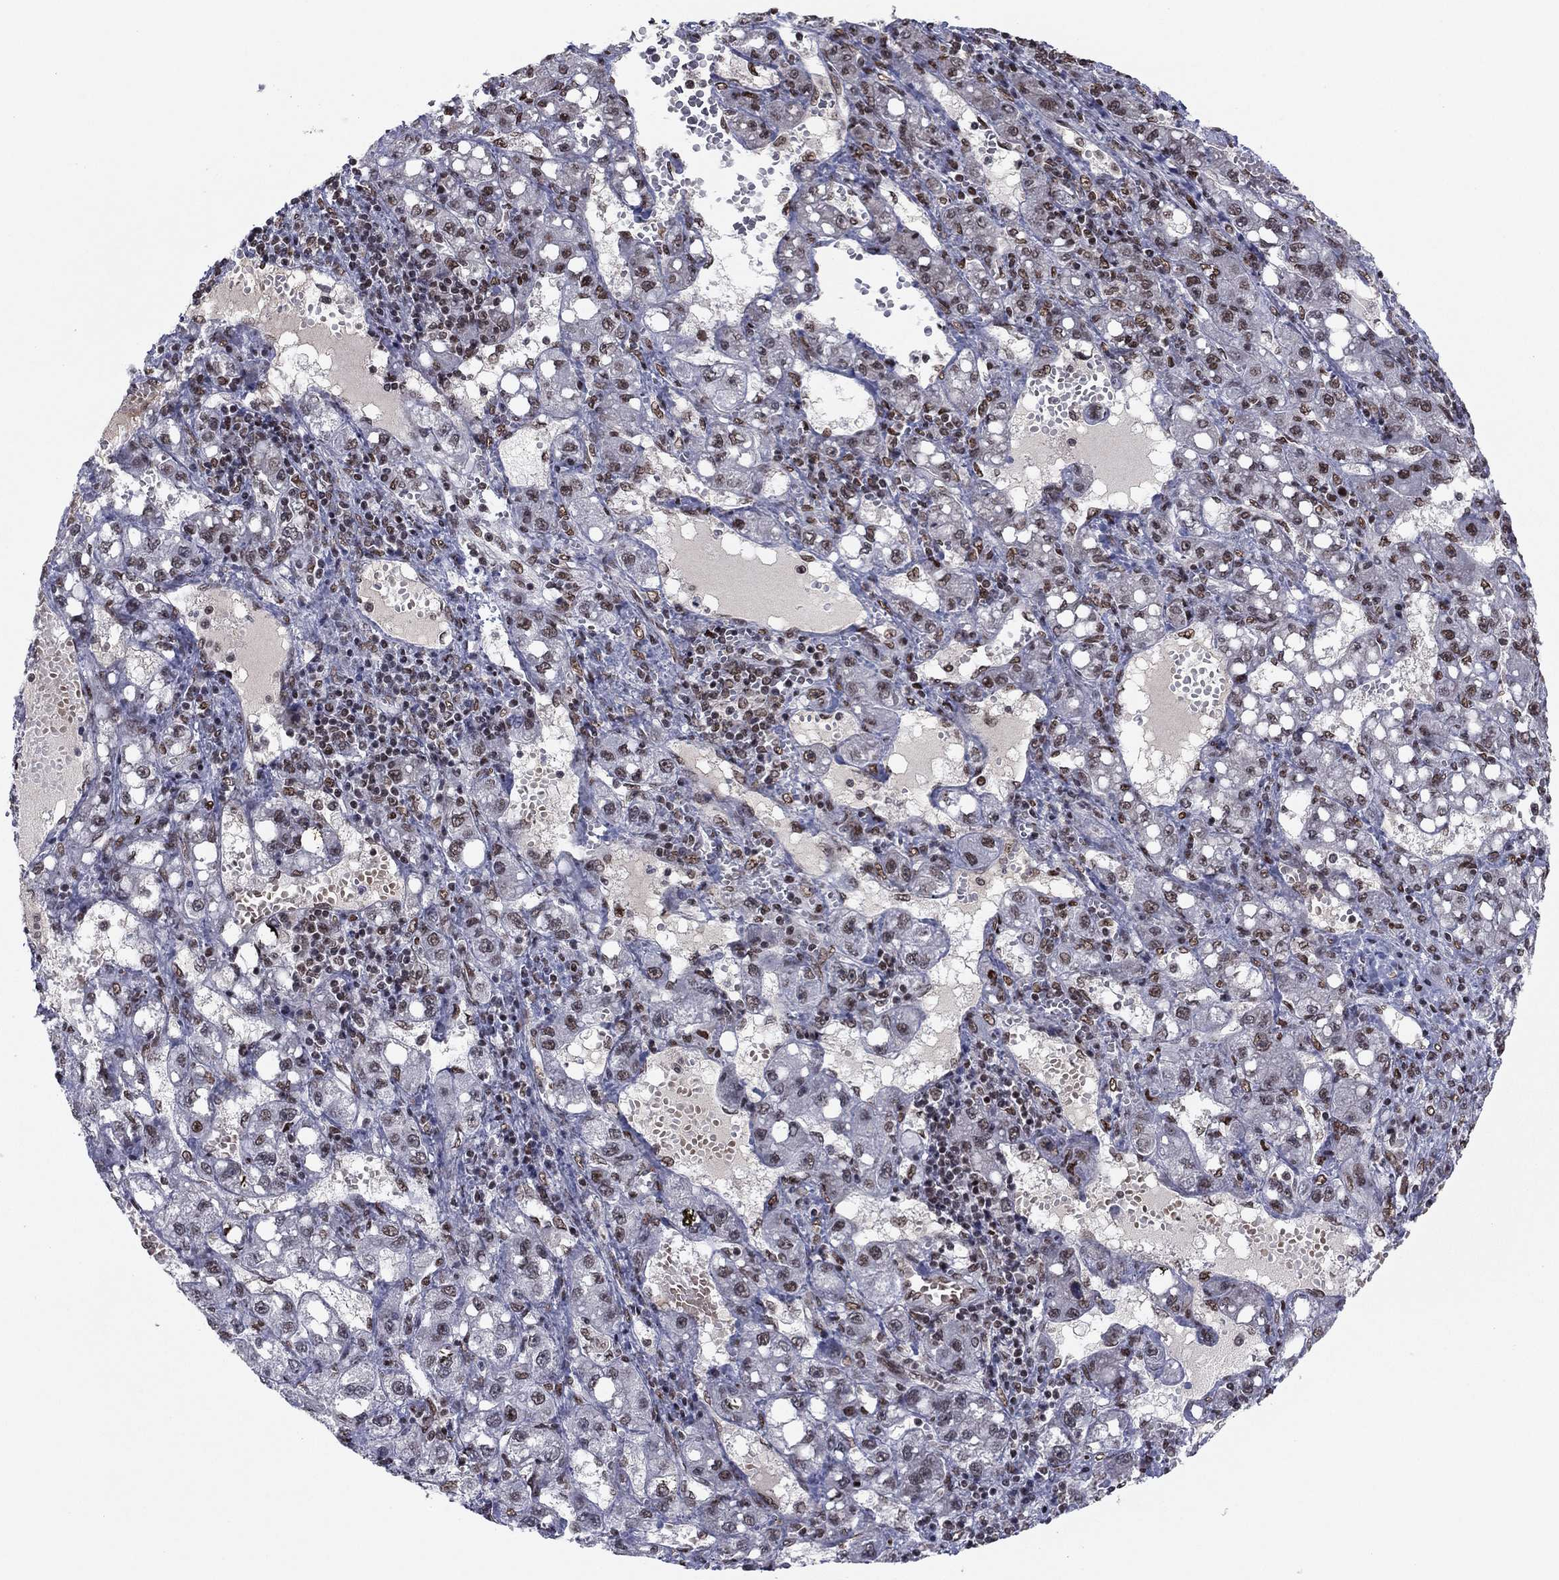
{"staining": {"intensity": "moderate", "quantity": "25%-75%", "location": "nuclear"}, "tissue": "liver cancer", "cell_type": "Tumor cells", "image_type": "cancer", "snomed": [{"axis": "morphology", "description": "Carcinoma, Hepatocellular, NOS"}, {"axis": "topography", "description": "Liver"}], "caption": "Protein staining exhibits moderate nuclear staining in about 25%-75% of tumor cells in liver hepatocellular carcinoma.", "gene": "USP54", "patient": {"sex": "female", "age": 65}}